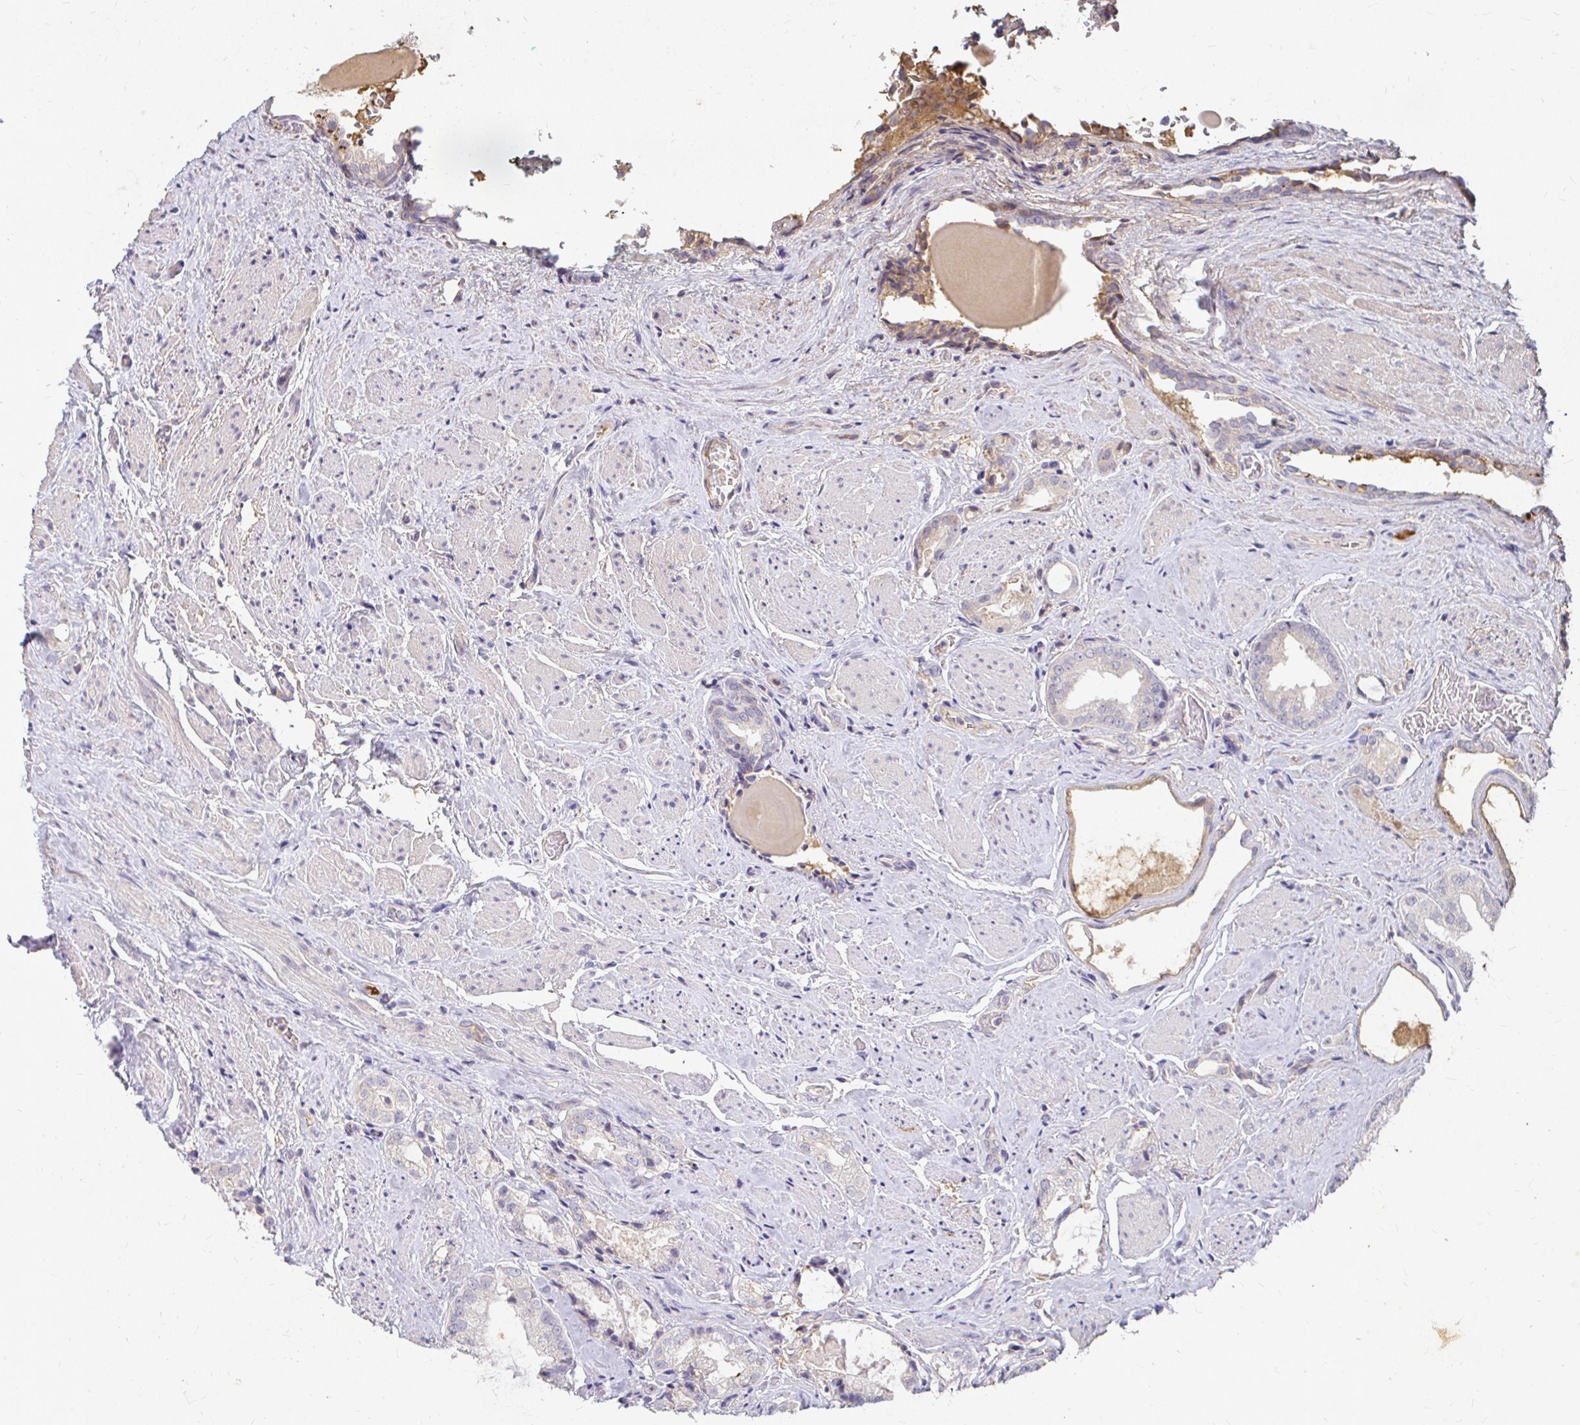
{"staining": {"intensity": "negative", "quantity": "none", "location": "none"}, "tissue": "prostate cancer", "cell_type": "Tumor cells", "image_type": "cancer", "snomed": [{"axis": "morphology", "description": "Adenocarcinoma, High grade"}, {"axis": "topography", "description": "Prostate"}], "caption": "Tumor cells show no significant positivity in prostate cancer.", "gene": "LOXL4", "patient": {"sex": "male", "age": 65}}